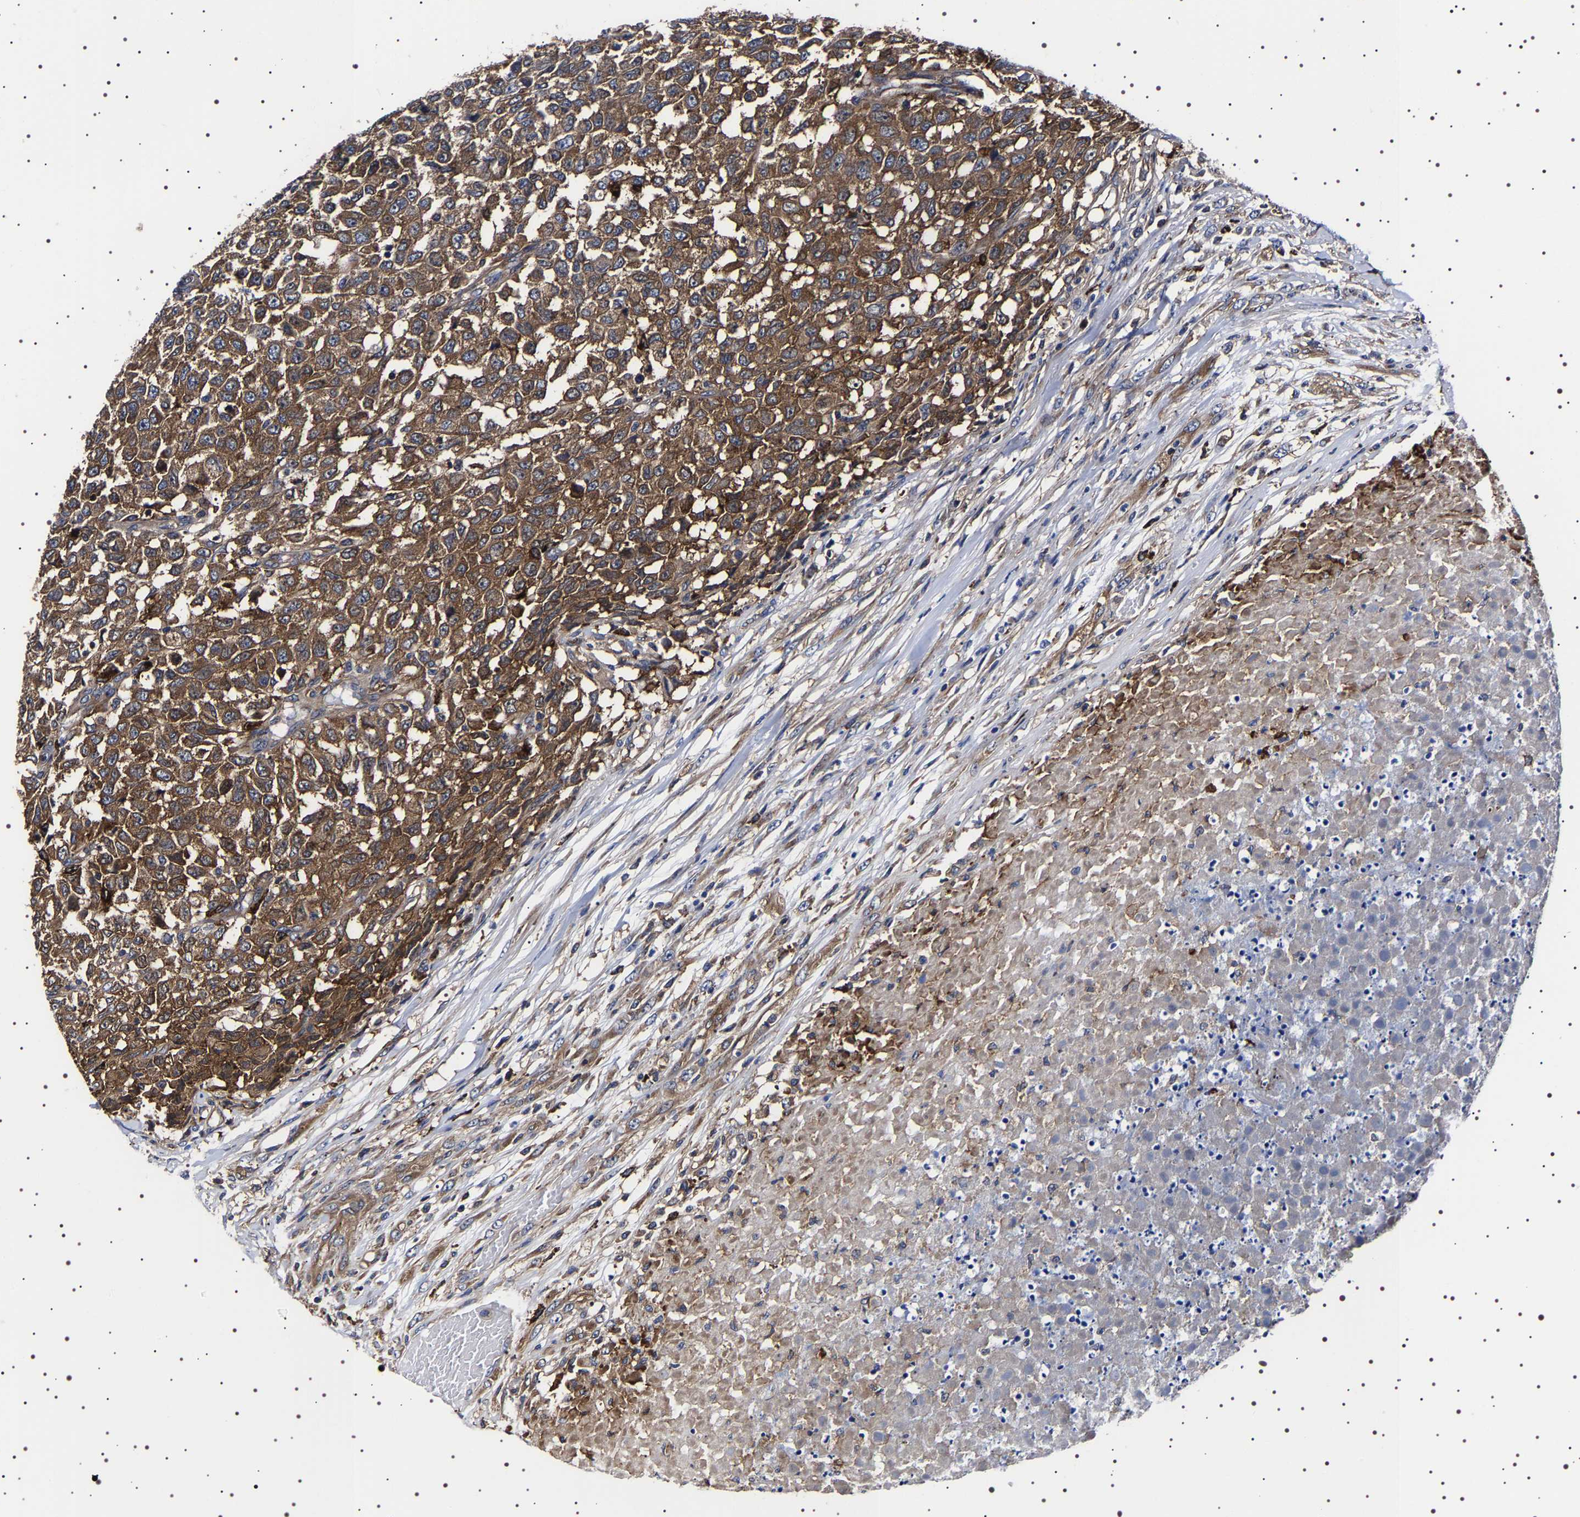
{"staining": {"intensity": "moderate", "quantity": ">75%", "location": "cytoplasmic/membranous"}, "tissue": "testis cancer", "cell_type": "Tumor cells", "image_type": "cancer", "snomed": [{"axis": "morphology", "description": "Seminoma, NOS"}, {"axis": "topography", "description": "Testis"}], "caption": "The micrograph demonstrates immunohistochemical staining of testis cancer (seminoma). There is moderate cytoplasmic/membranous positivity is present in approximately >75% of tumor cells. The staining is performed using DAB brown chromogen to label protein expression. The nuclei are counter-stained blue using hematoxylin.", "gene": "DARS1", "patient": {"sex": "male", "age": 59}}